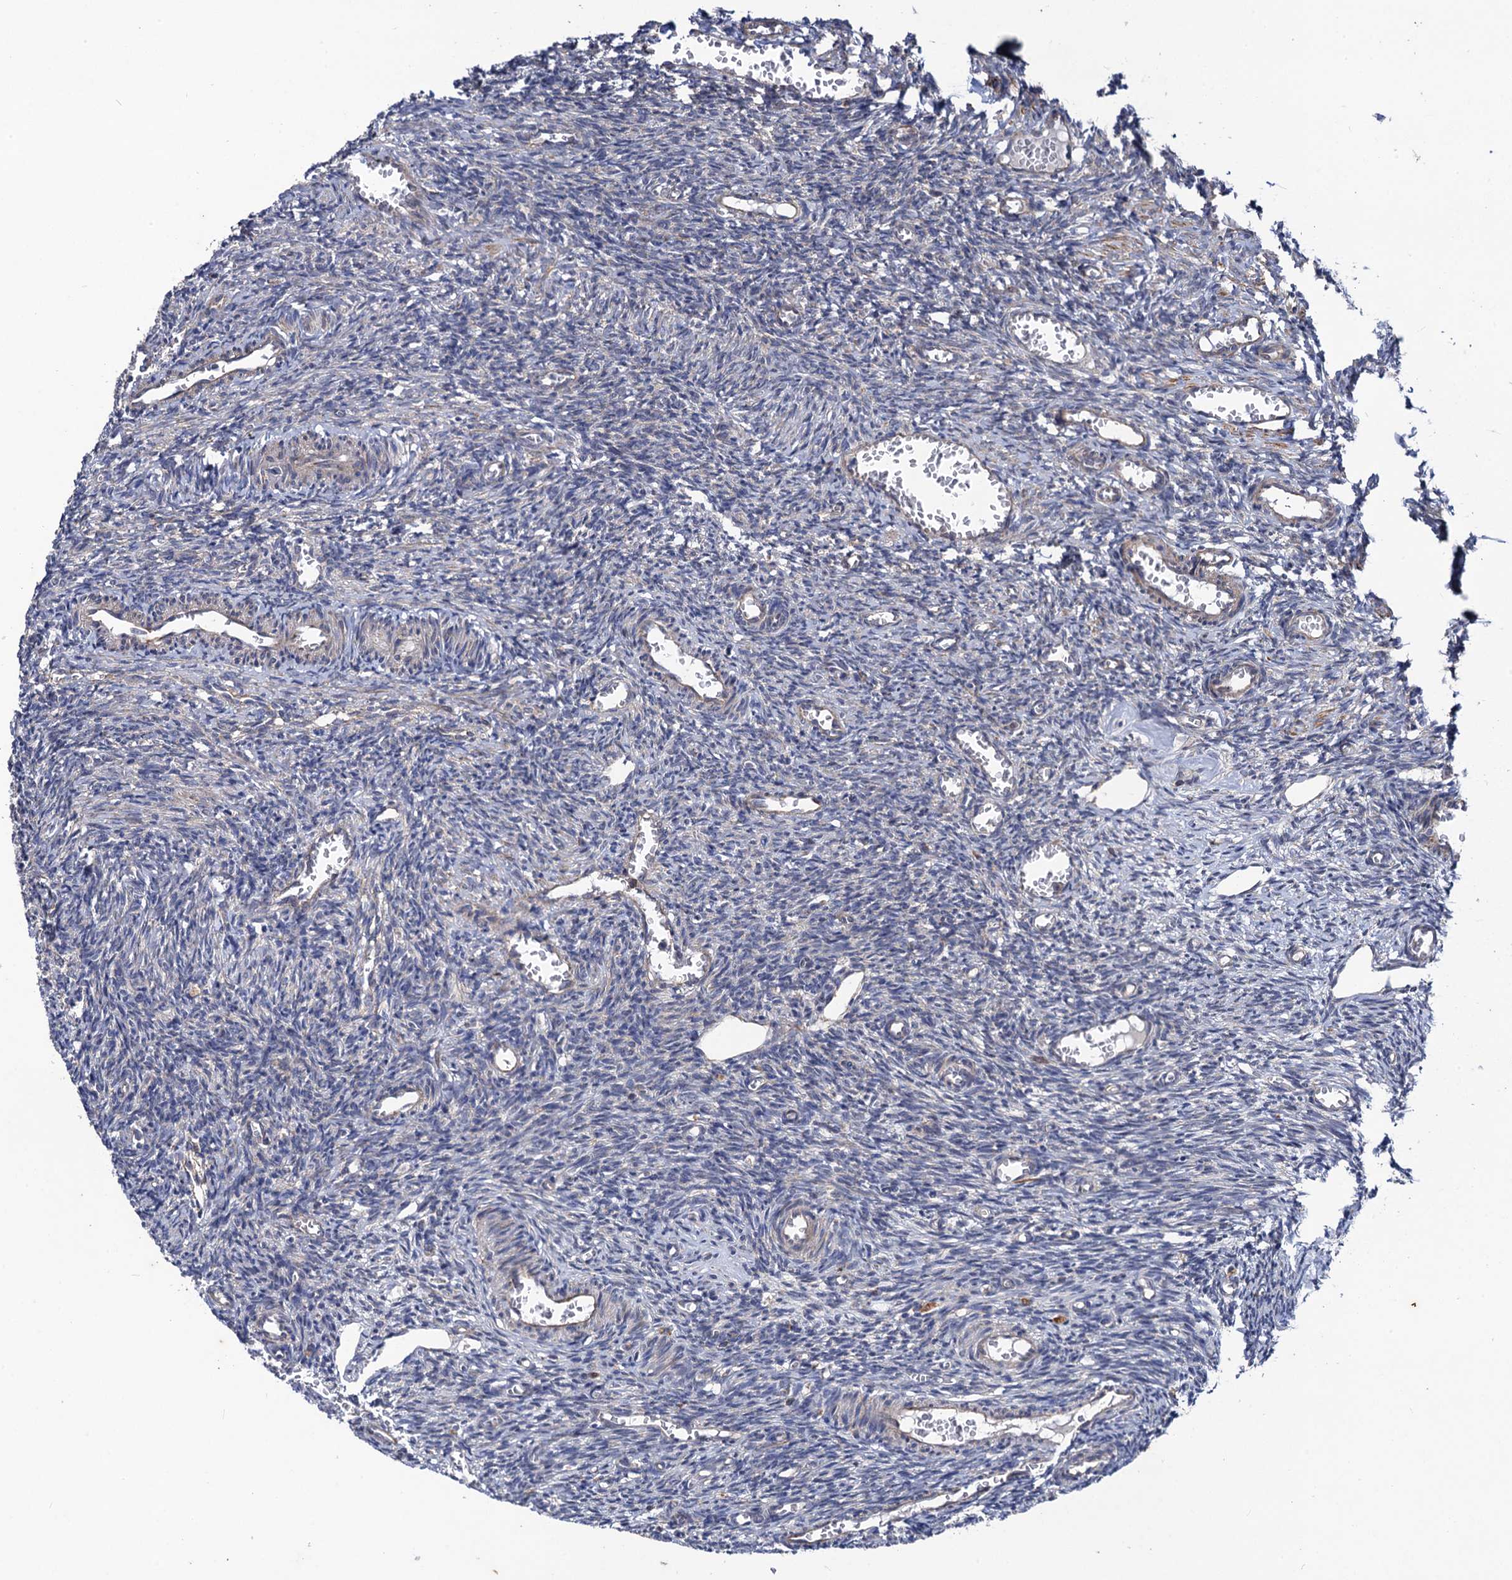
{"staining": {"intensity": "negative", "quantity": "none", "location": "none"}, "tissue": "ovary", "cell_type": "Ovarian stroma cells", "image_type": "normal", "snomed": [{"axis": "morphology", "description": "Normal tissue, NOS"}, {"axis": "topography", "description": "Ovary"}], "caption": "This is an IHC micrograph of normal human ovary. There is no staining in ovarian stroma cells.", "gene": "DYDC1", "patient": {"sex": "female", "age": 27}}